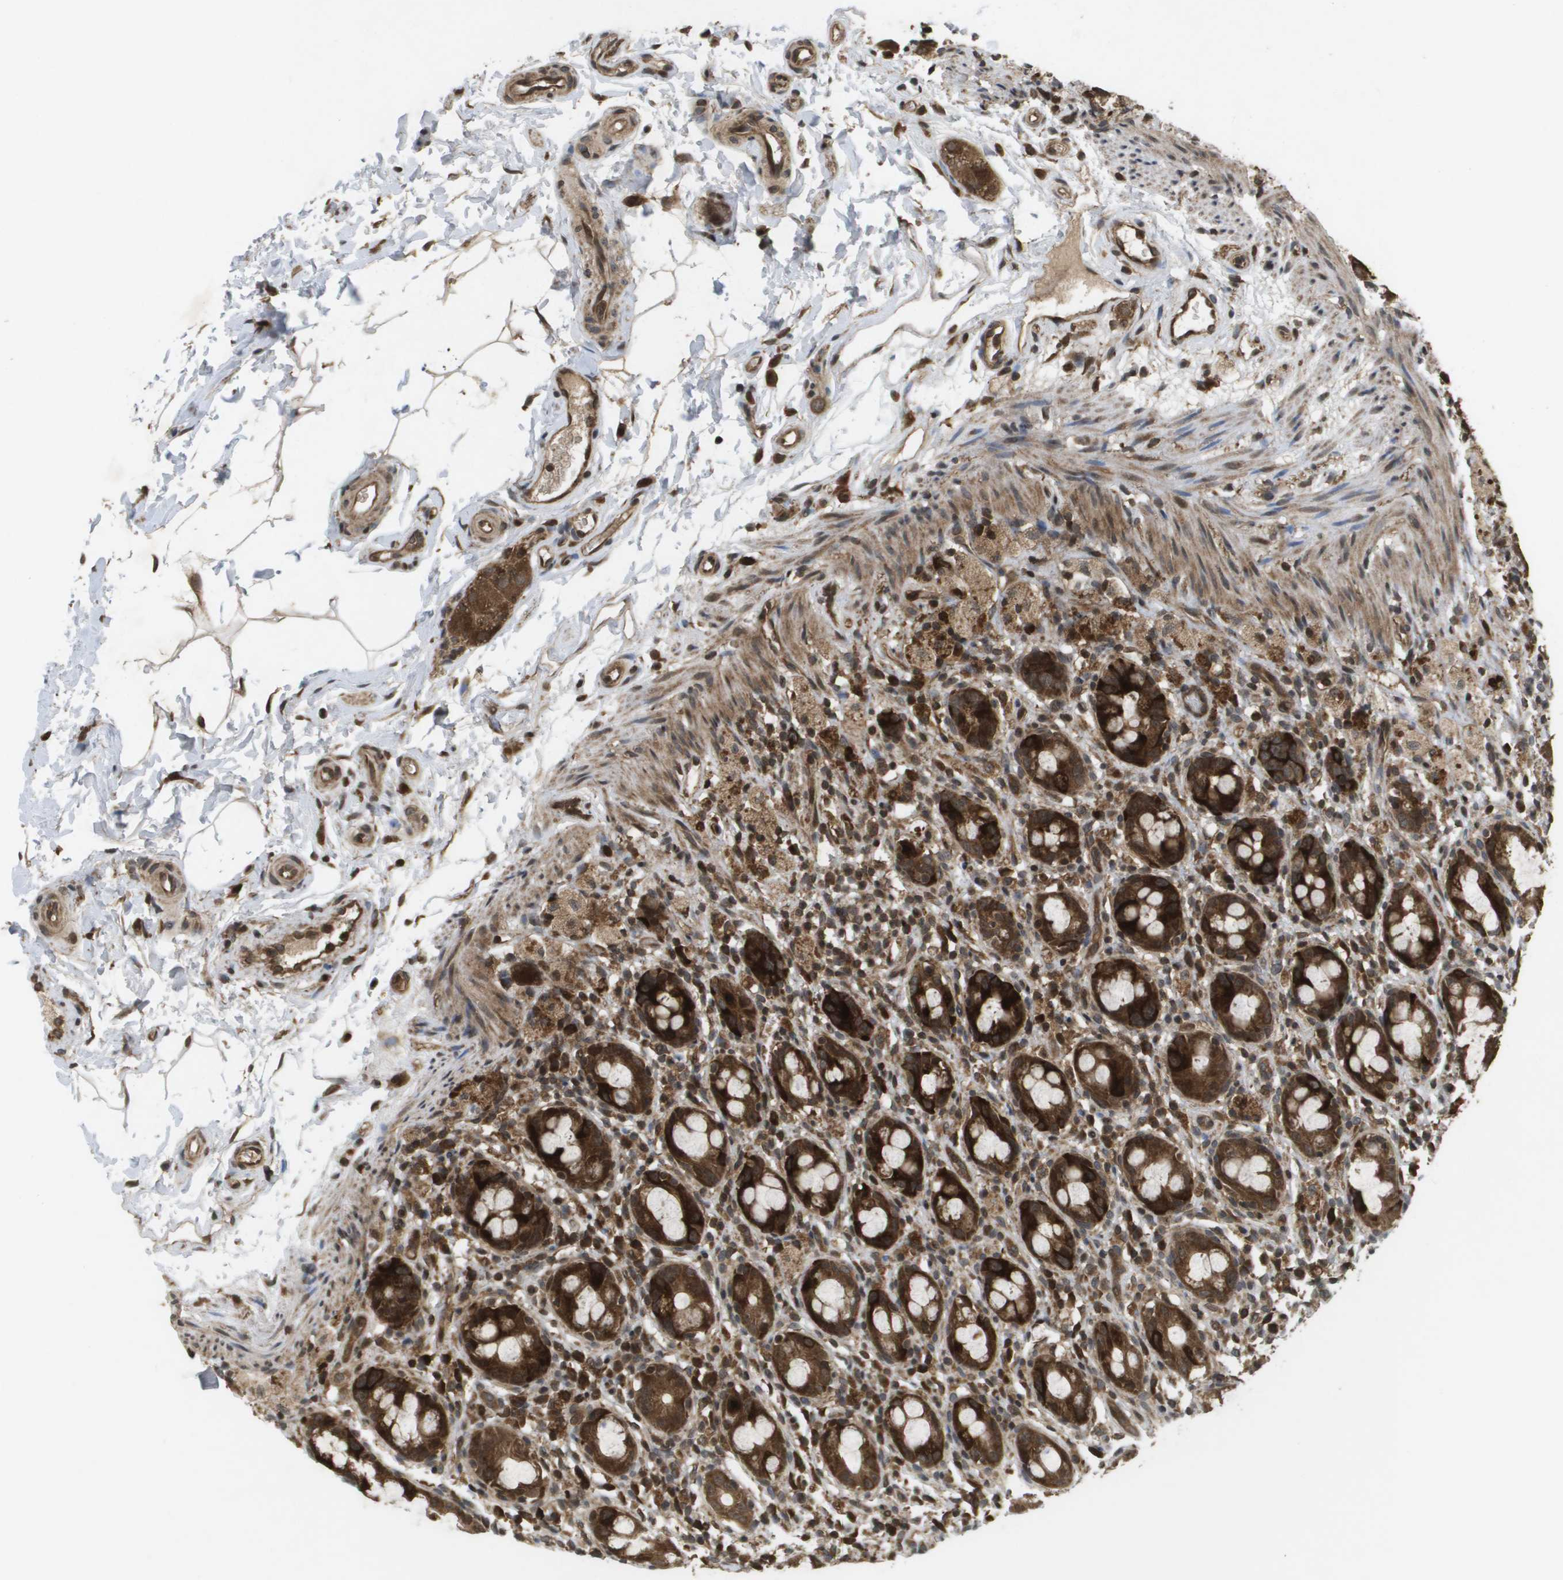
{"staining": {"intensity": "strong", "quantity": ">75%", "location": "cytoplasmic/membranous"}, "tissue": "rectum", "cell_type": "Glandular cells", "image_type": "normal", "snomed": [{"axis": "morphology", "description": "Normal tissue, NOS"}, {"axis": "topography", "description": "Rectum"}], "caption": "Immunohistochemistry (IHC) of unremarkable human rectum shows high levels of strong cytoplasmic/membranous staining in approximately >75% of glandular cells.", "gene": "KIF11", "patient": {"sex": "male", "age": 44}}